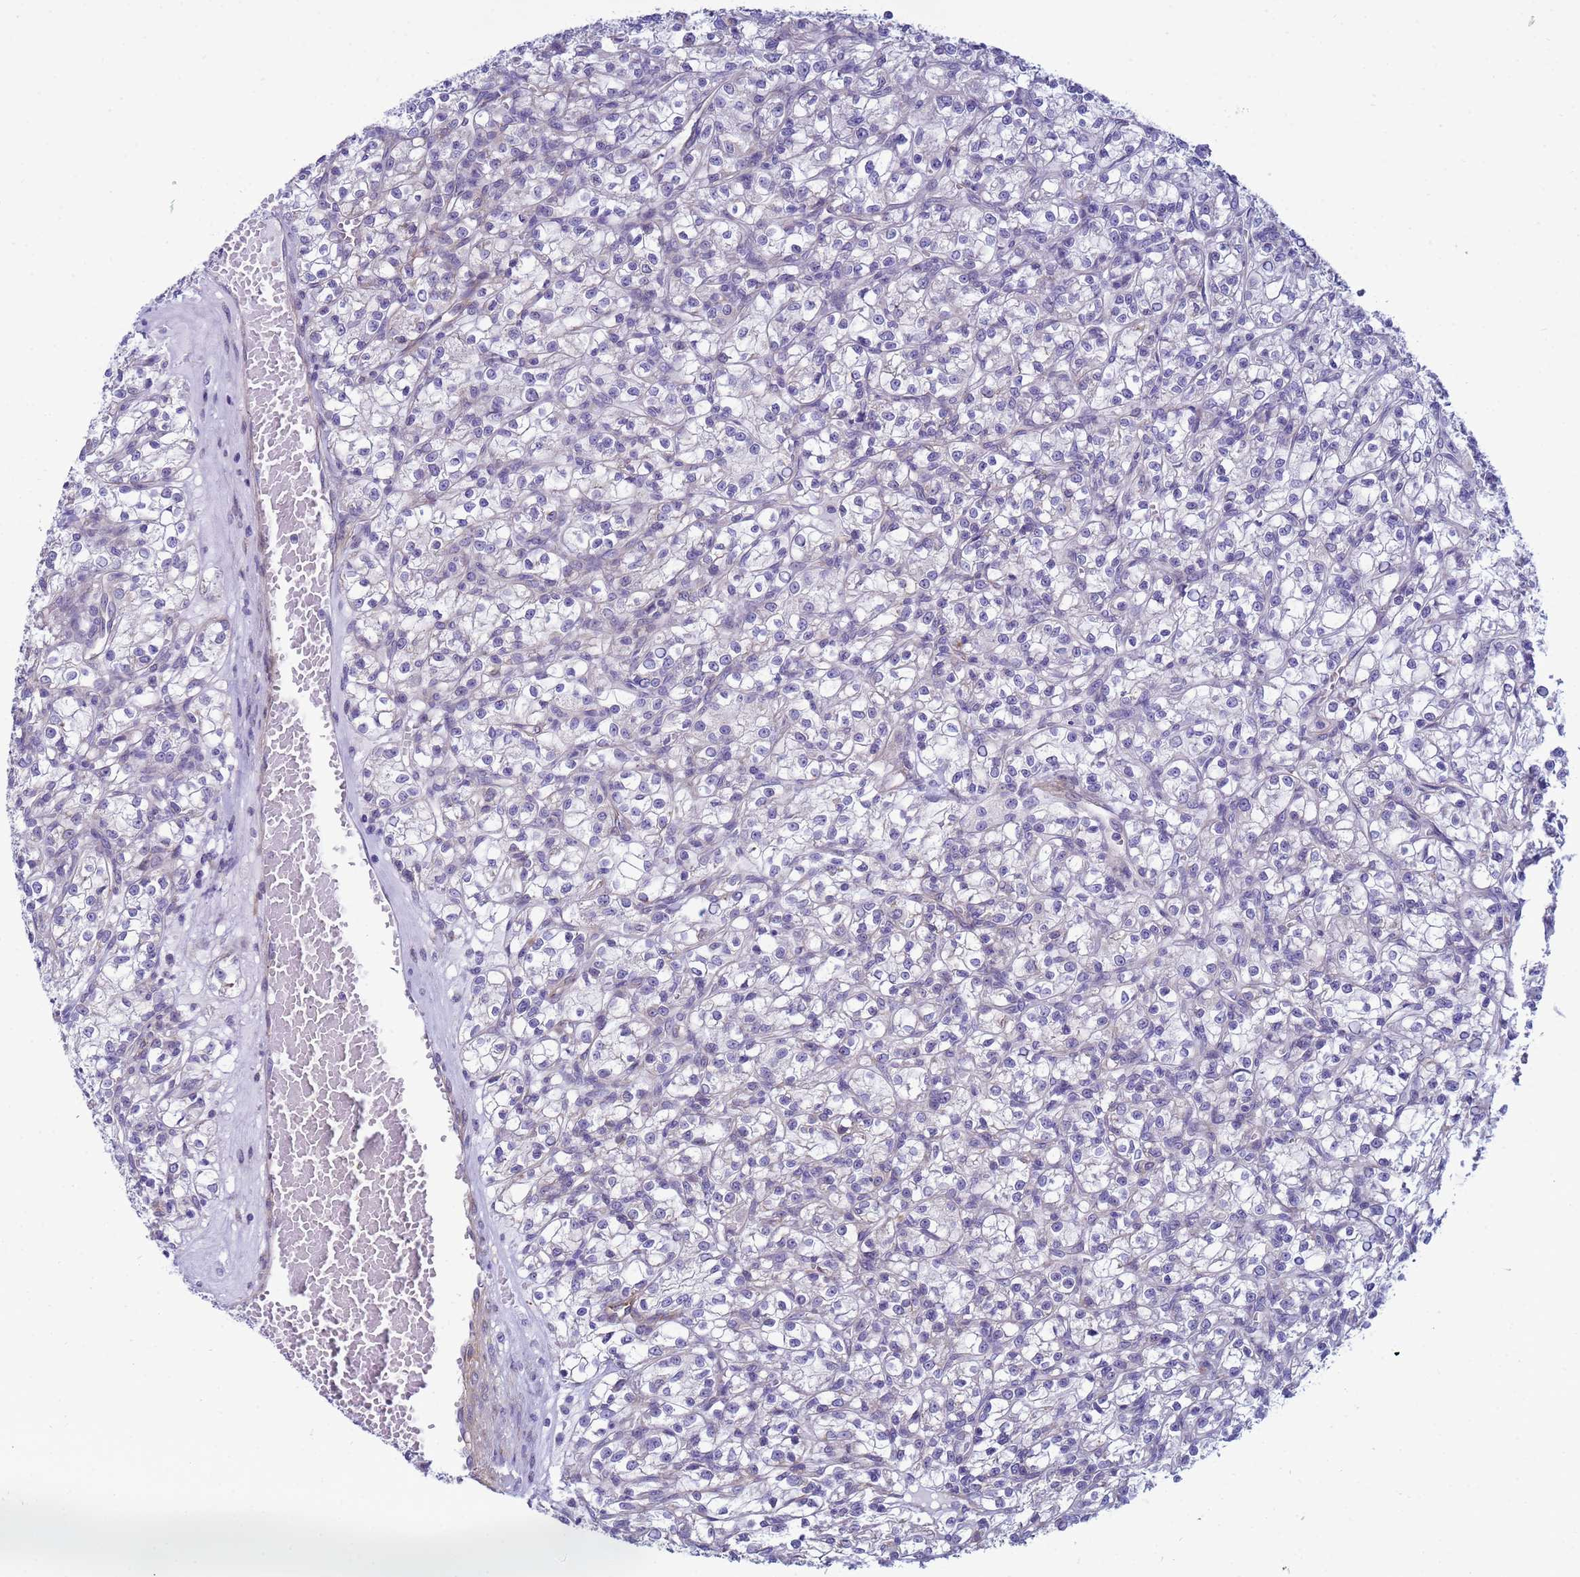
{"staining": {"intensity": "negative", "quantity": "none", "location": "none"}, "tissue": "renal cancer", "cell_type": "Tumor cells", "image_type": "cancer", "snomed": [{"axis": "morphology", "description": "Adenocarcinoma, NOS"}, {"axis": "topography", "description": "Kidney"}], "caption": "IHC image of human adenocarcinoma (renal) stained for a protein (brown), which demonstrates no staining in tumor cells.", "gene": "TRPC6", "patient": {"sex": "female", "age": 59}}